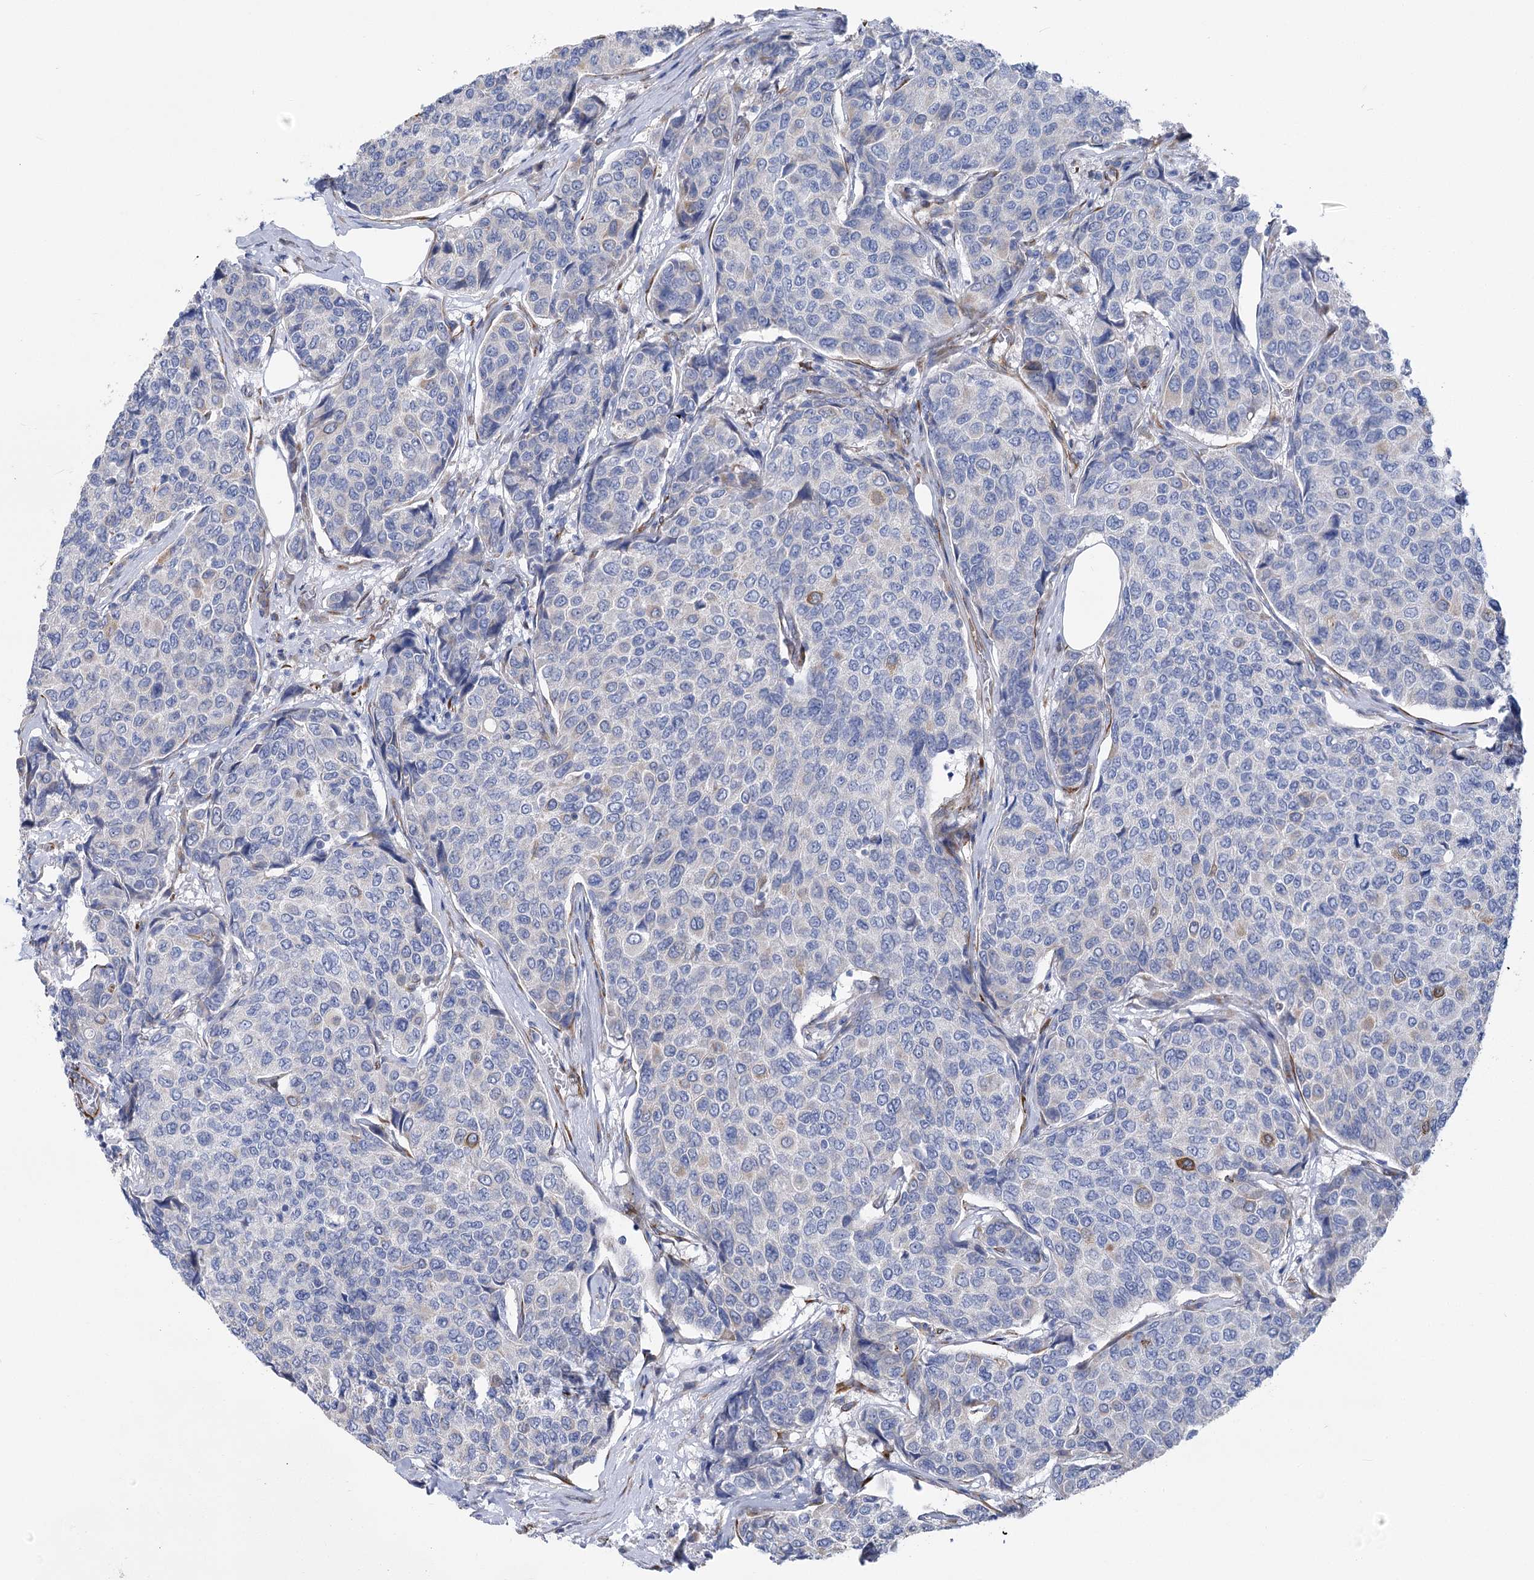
{"staining": {"intensity": "negative", "quantity": "none", "location": "none"}, "tissue": "breast cancer", "cell_type": "Tumor cells", "image_type": "cancer", "snomed": [{"axis": "morphology", "description": "Duct carcinoma"}, {"axis": "topography", "description": "Breast"}], "caption": "DAB (3,3'-diaminobenzidine) immunohistochemical staining of human breast cancer shows no significant staining in tumor cells.", "gene": "YTHDC2", "patient": {"sex": "female", "age": 55}}